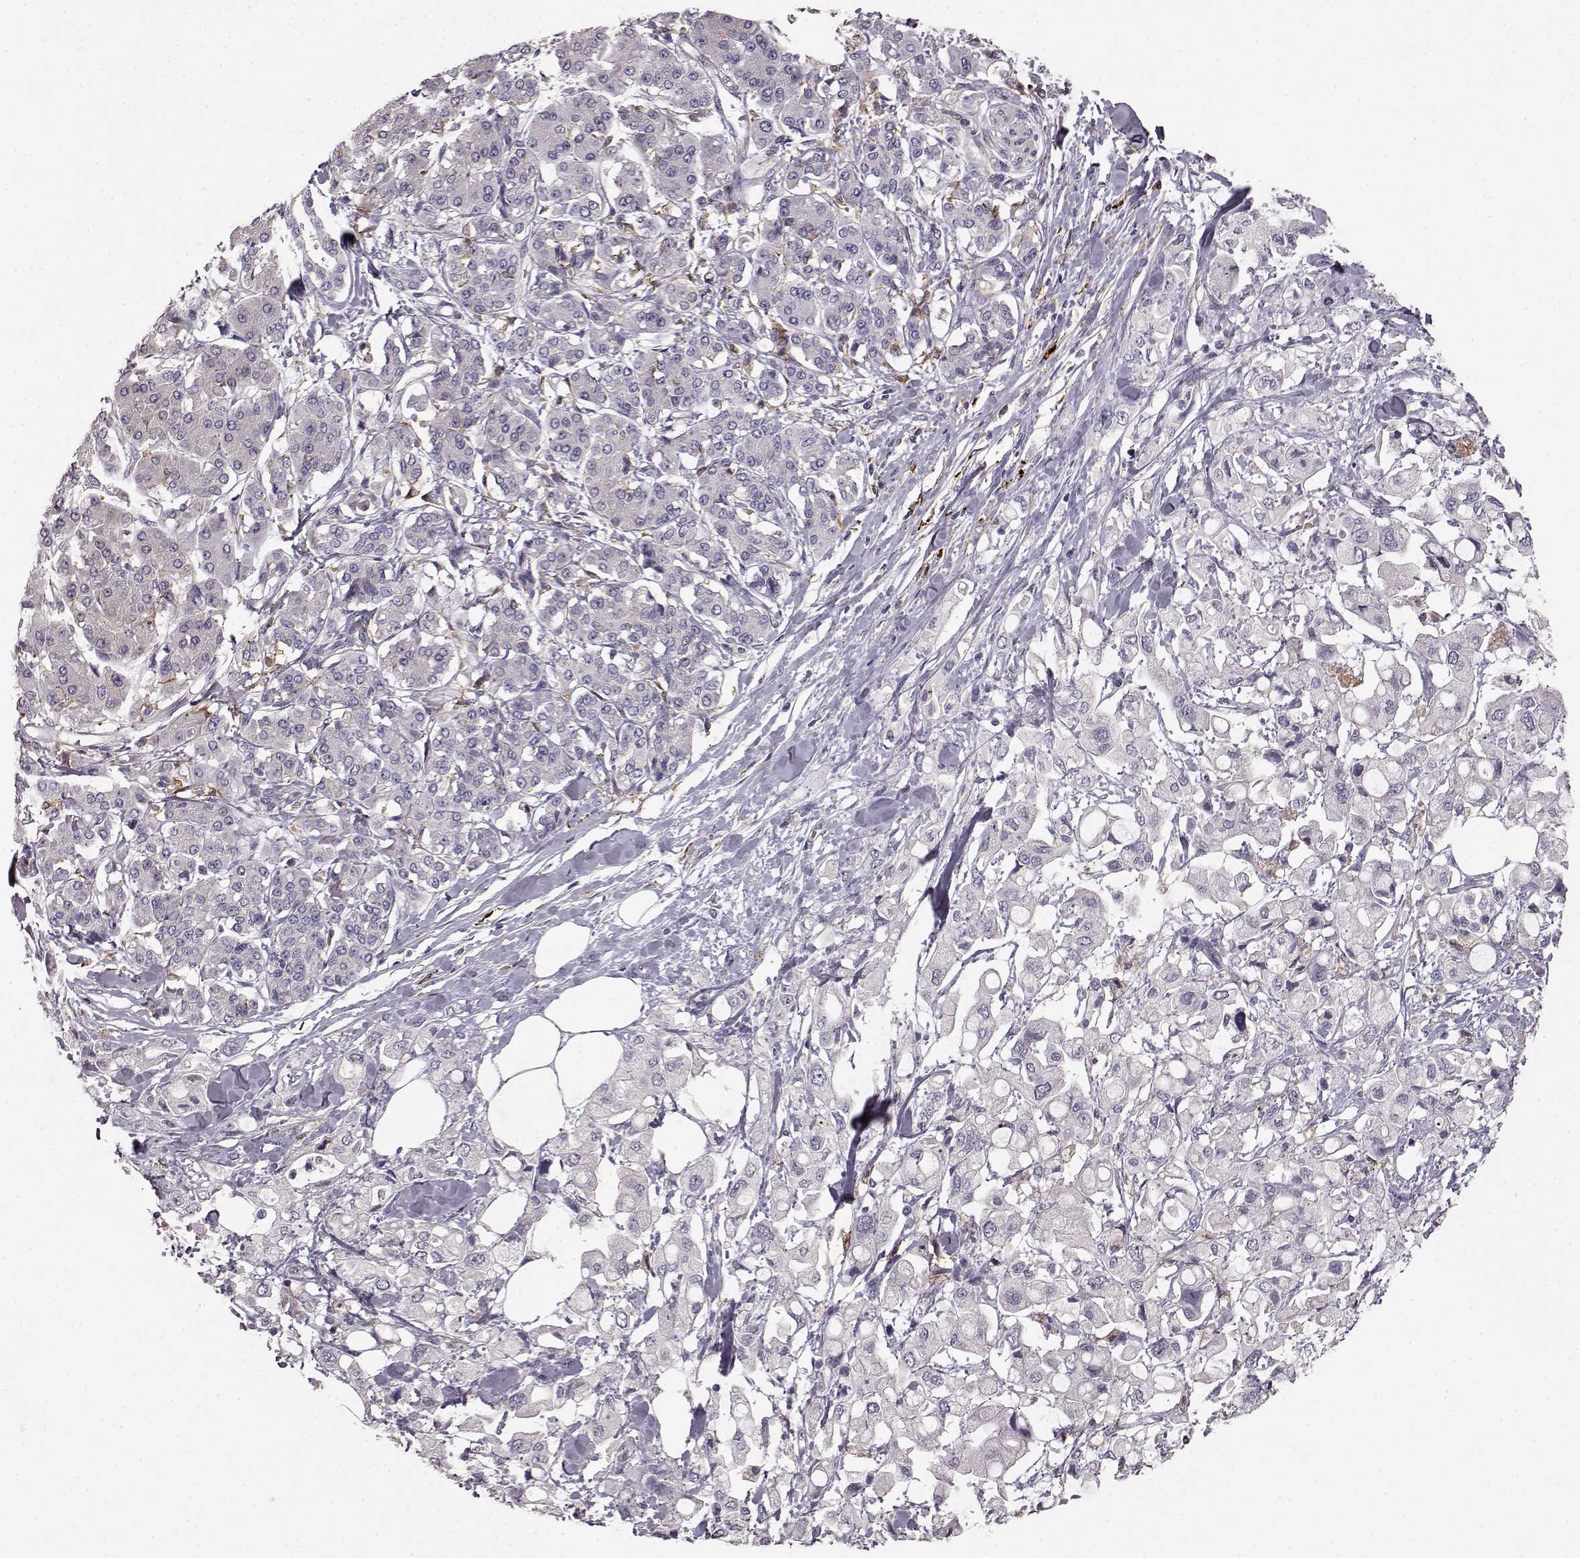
{"staining": {"intensity": "negative", "quantity": "none", "location": "none"}, "tissue": "pancreatic cancer", "cell_type": "Tumor cells", "image_type": "cancer", "snomed": [{"axis": "morphology", "description": "Adenocarcinoma, NOS"}, {"axis": "topography", "description": "Pancreas"}], "caption": "Histopathology image shows no protein positivity in tumor cells of adenocarcinoma (pancreatic) tissue.", "gene": "CCNF", "patient": {"sex": "female", "age": 56}}